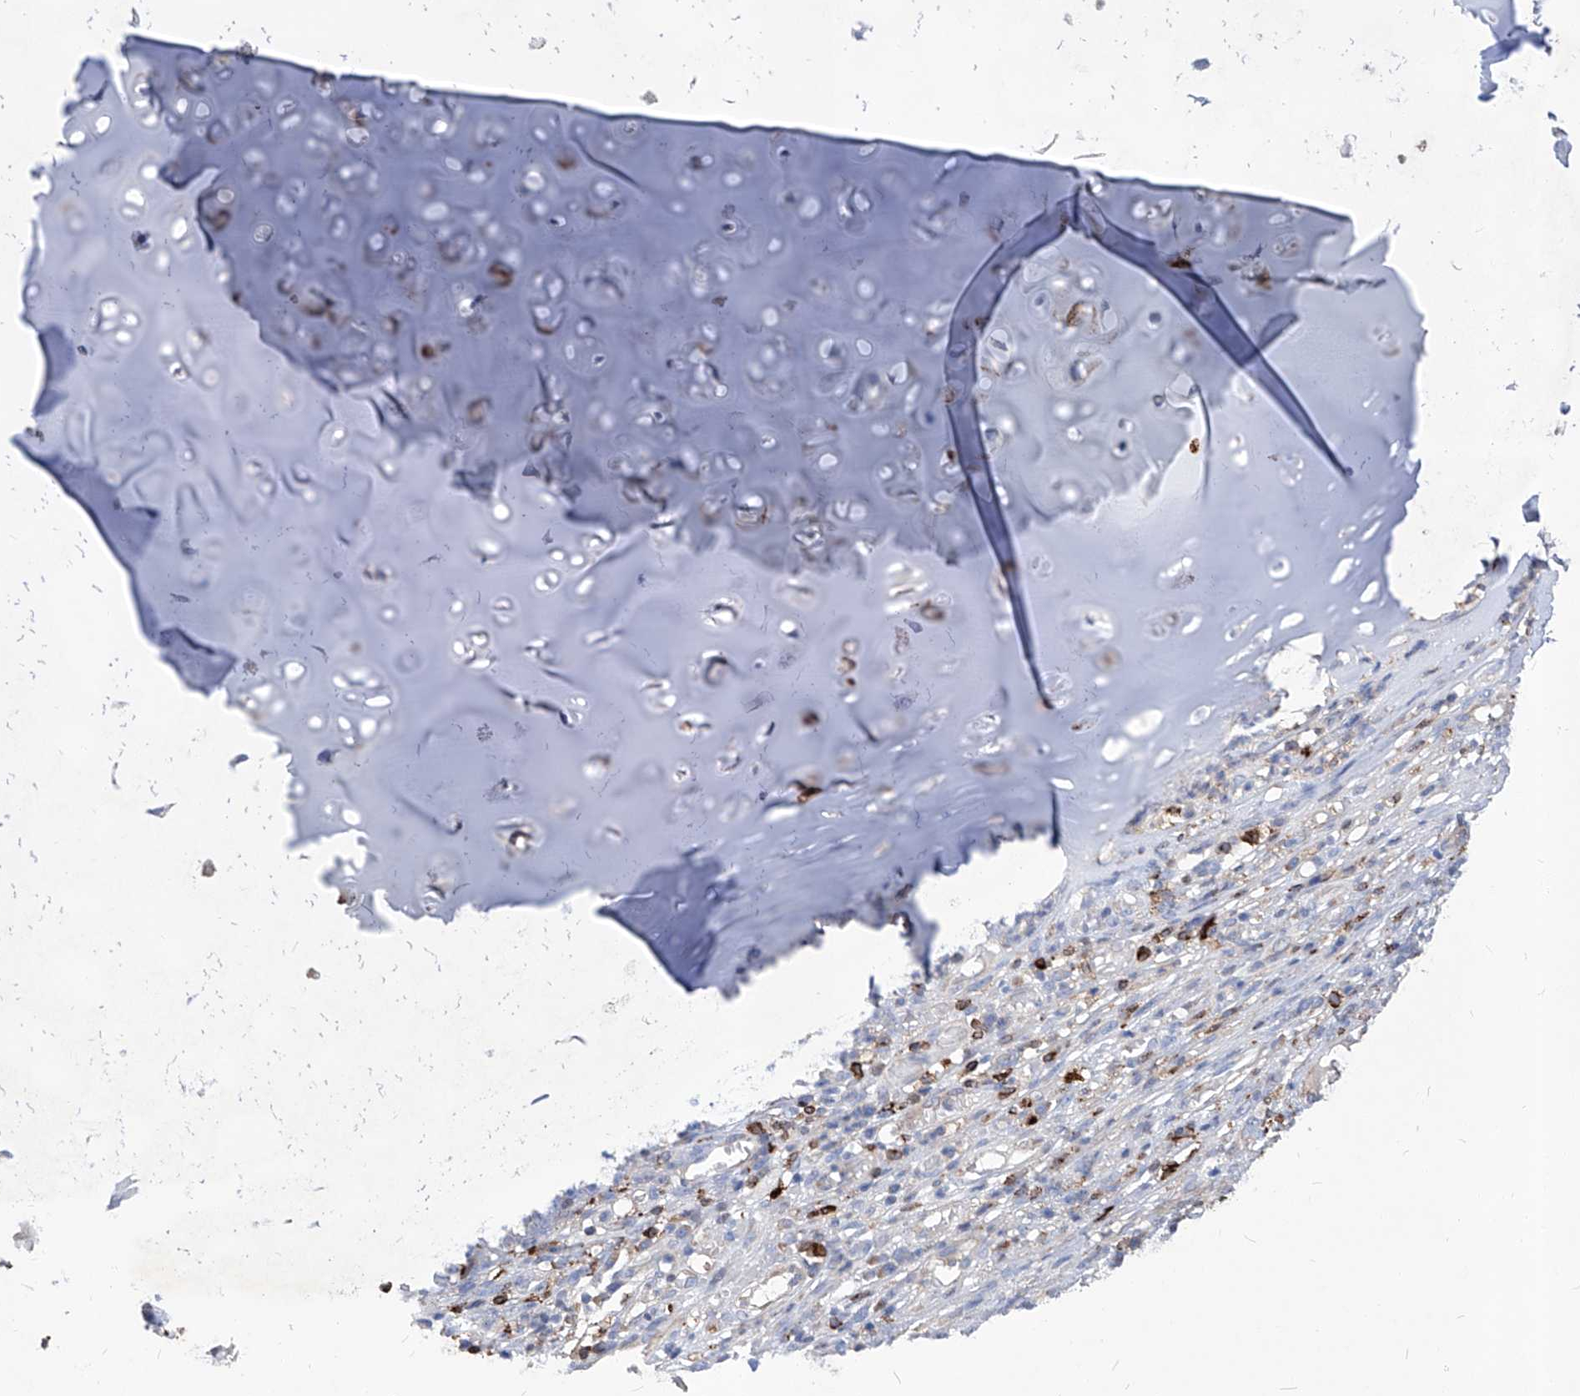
{"staining": {"intensity": "weak", "quantity": "<25%", "location": "cytoplasmic/membranous"}, "tissue": "adipose tissue", "cell_type": "Adipocytes", "image_type": "normal", "snomed": [{"axis": "morphology", "description": "Normal tissue, NOS"}, {"axis": "morphology", "description": "Basal cell carcinoma"}, {"axis": "topography", "description": "Cartilage tissue"}, {"axis": "topography", "description": "Nasopharynx"}, {"axis": "topography", "description": "Oral tissue"}], "caption": "IHC micrograph of normal adipose tissue stained for a protein (brown), which exhibits no positivity in adipocytes. (DAB (3,3'-diaminobenzidine) IHC, high magnification).", "gene": "UBOX5", "patient": {"sex": "female", "age": 77}}